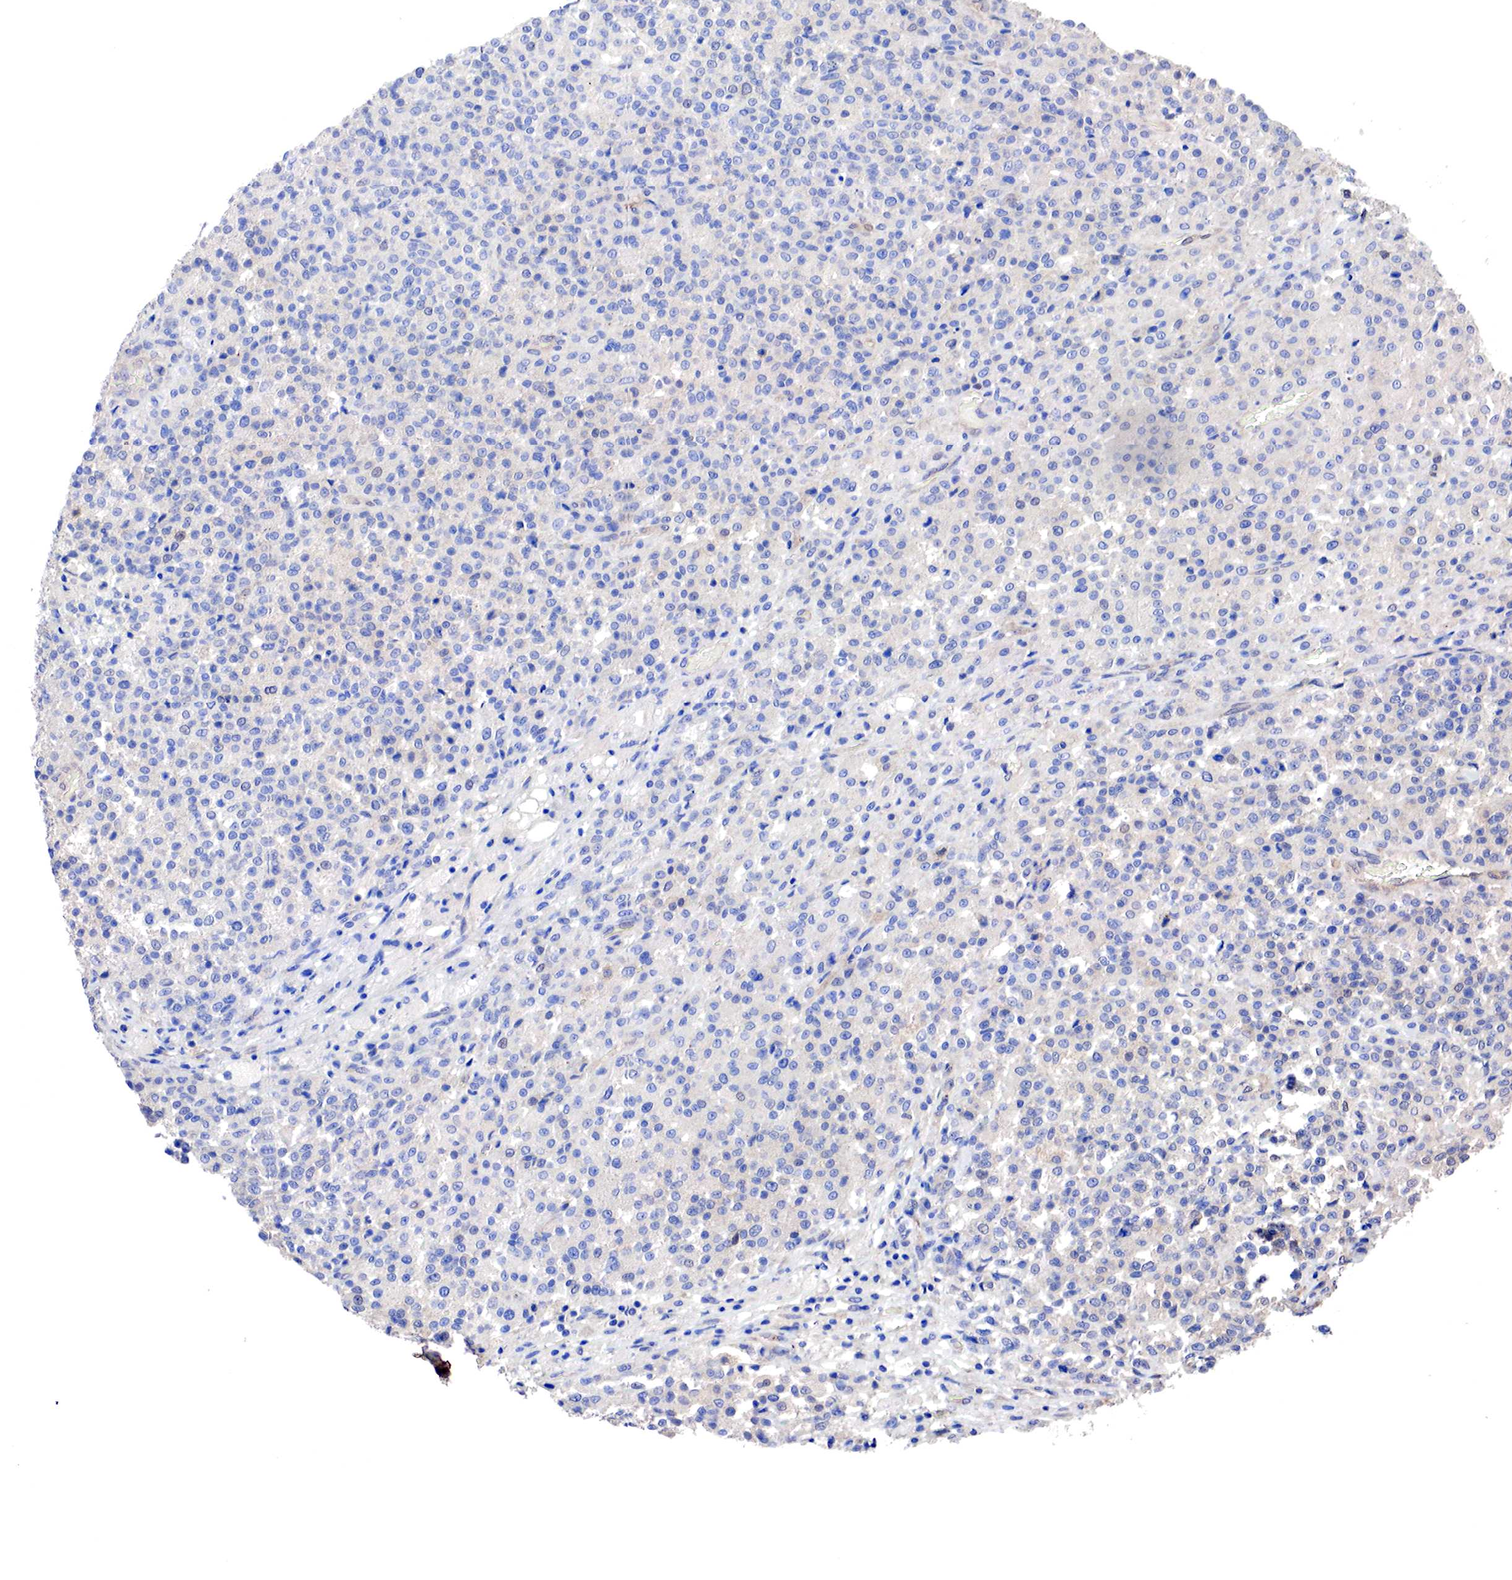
{"staining": {"intensity": "negative", "quantity": "none", "location": "none"}, "tissue": "testis cancer", "cell_type": "Tumor cells", "image_type": "cancer", "snomed": [{"axis": "morphology", "description": "Seminoma, NOS"}, {"axis": "topography", "description": "Testis"}], "caption": "An image of testis seminoma stained for a protein shows no brown staining in tumor cells.", "gene": "PABIR2", "patient": {"sex": "male", "age": 59}}